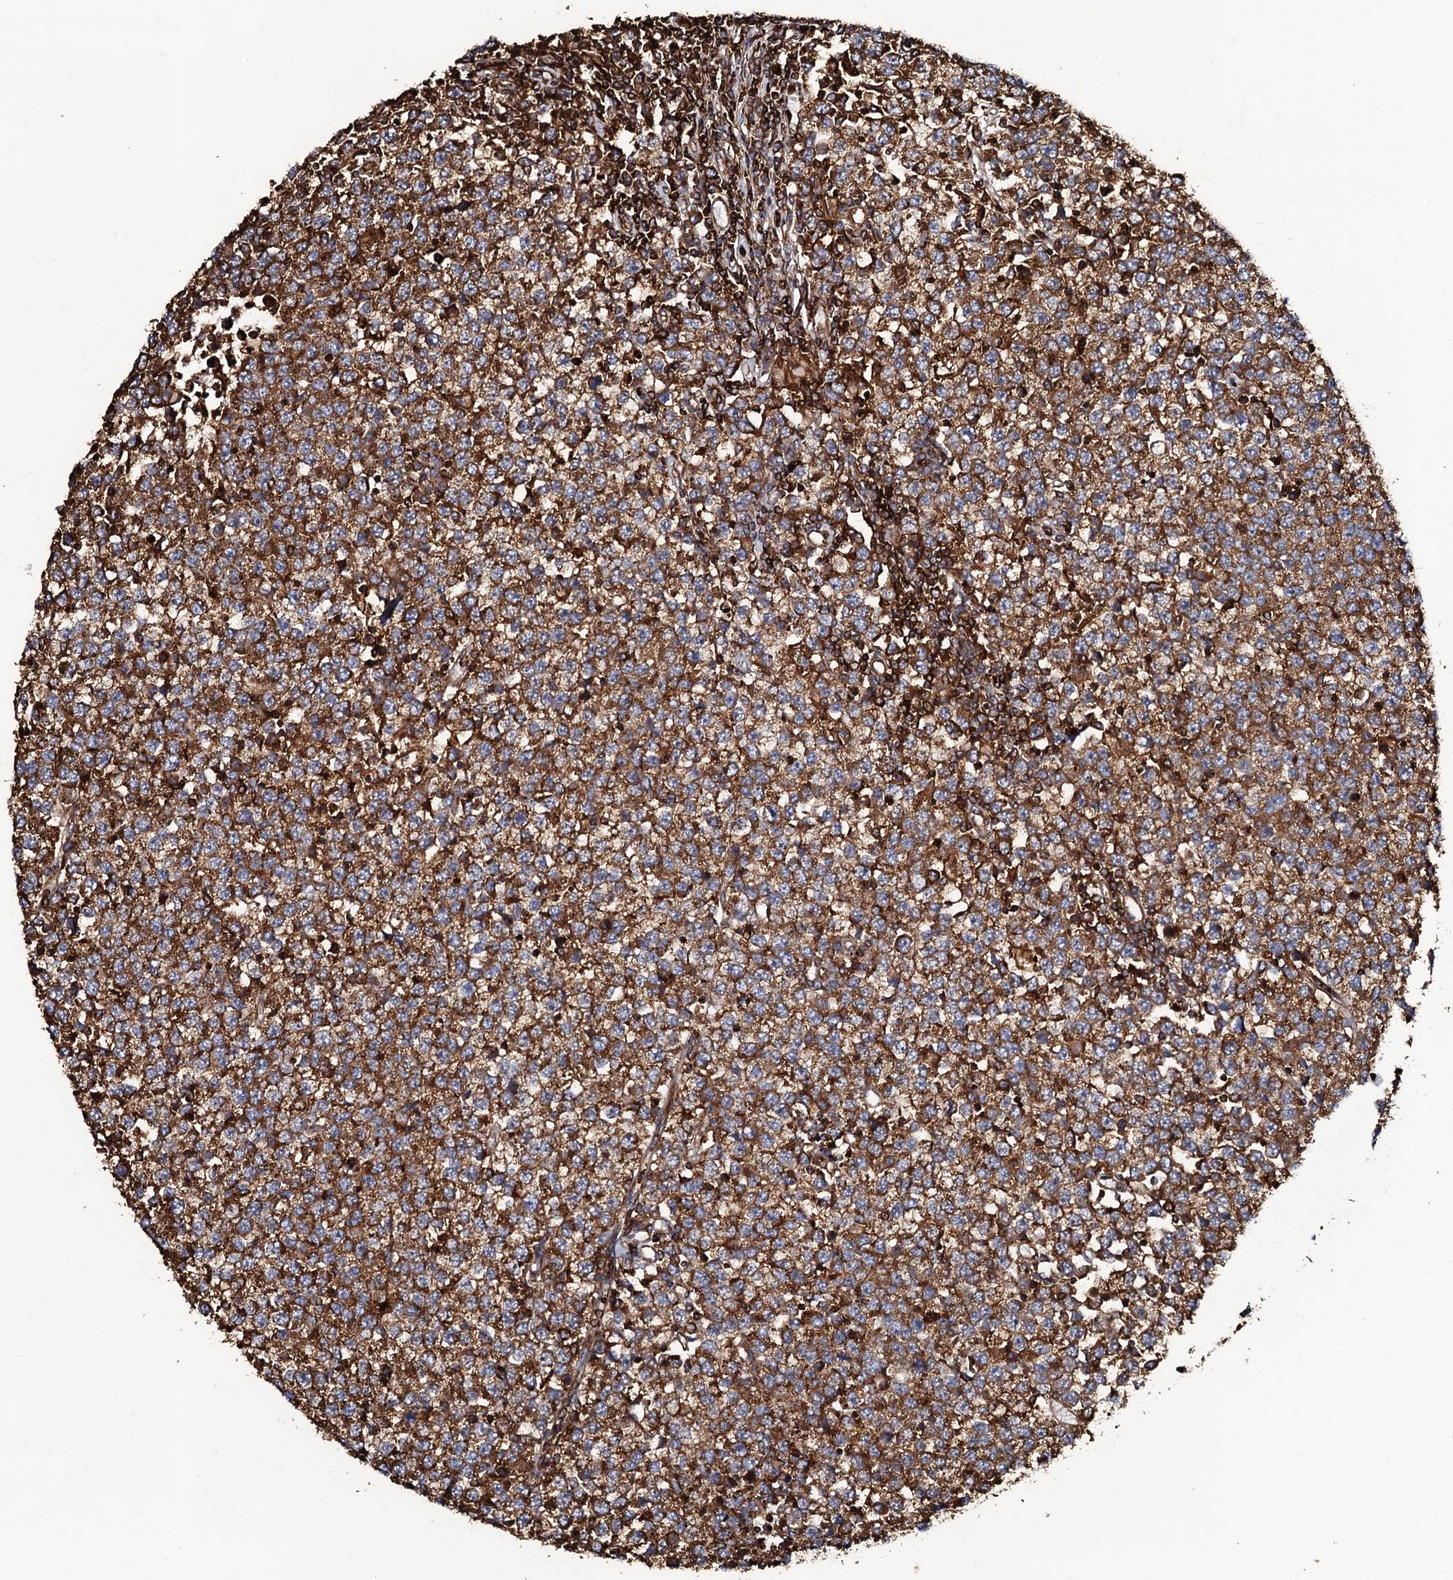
{"staining": {"intensity": "strong", "quantity": ">75%", "location": "cytoplasmic/membranous"}, "tissue": "testis cancer", "cell_type": "Tumor cells", "image_type": "cancer", "snomed": [{"axis": "morphology", "description": "Seminoma, NOS"}, {"axis": "topography", "description": "Testis"}], "caption": "Human testis seminoma stained for a protein (brown) displays strong cytoplasmic/membranous positive positivity in about >75% of tumor cells.", "gene": "VWA8", "patient": {"sex": "male", "age": 65}}